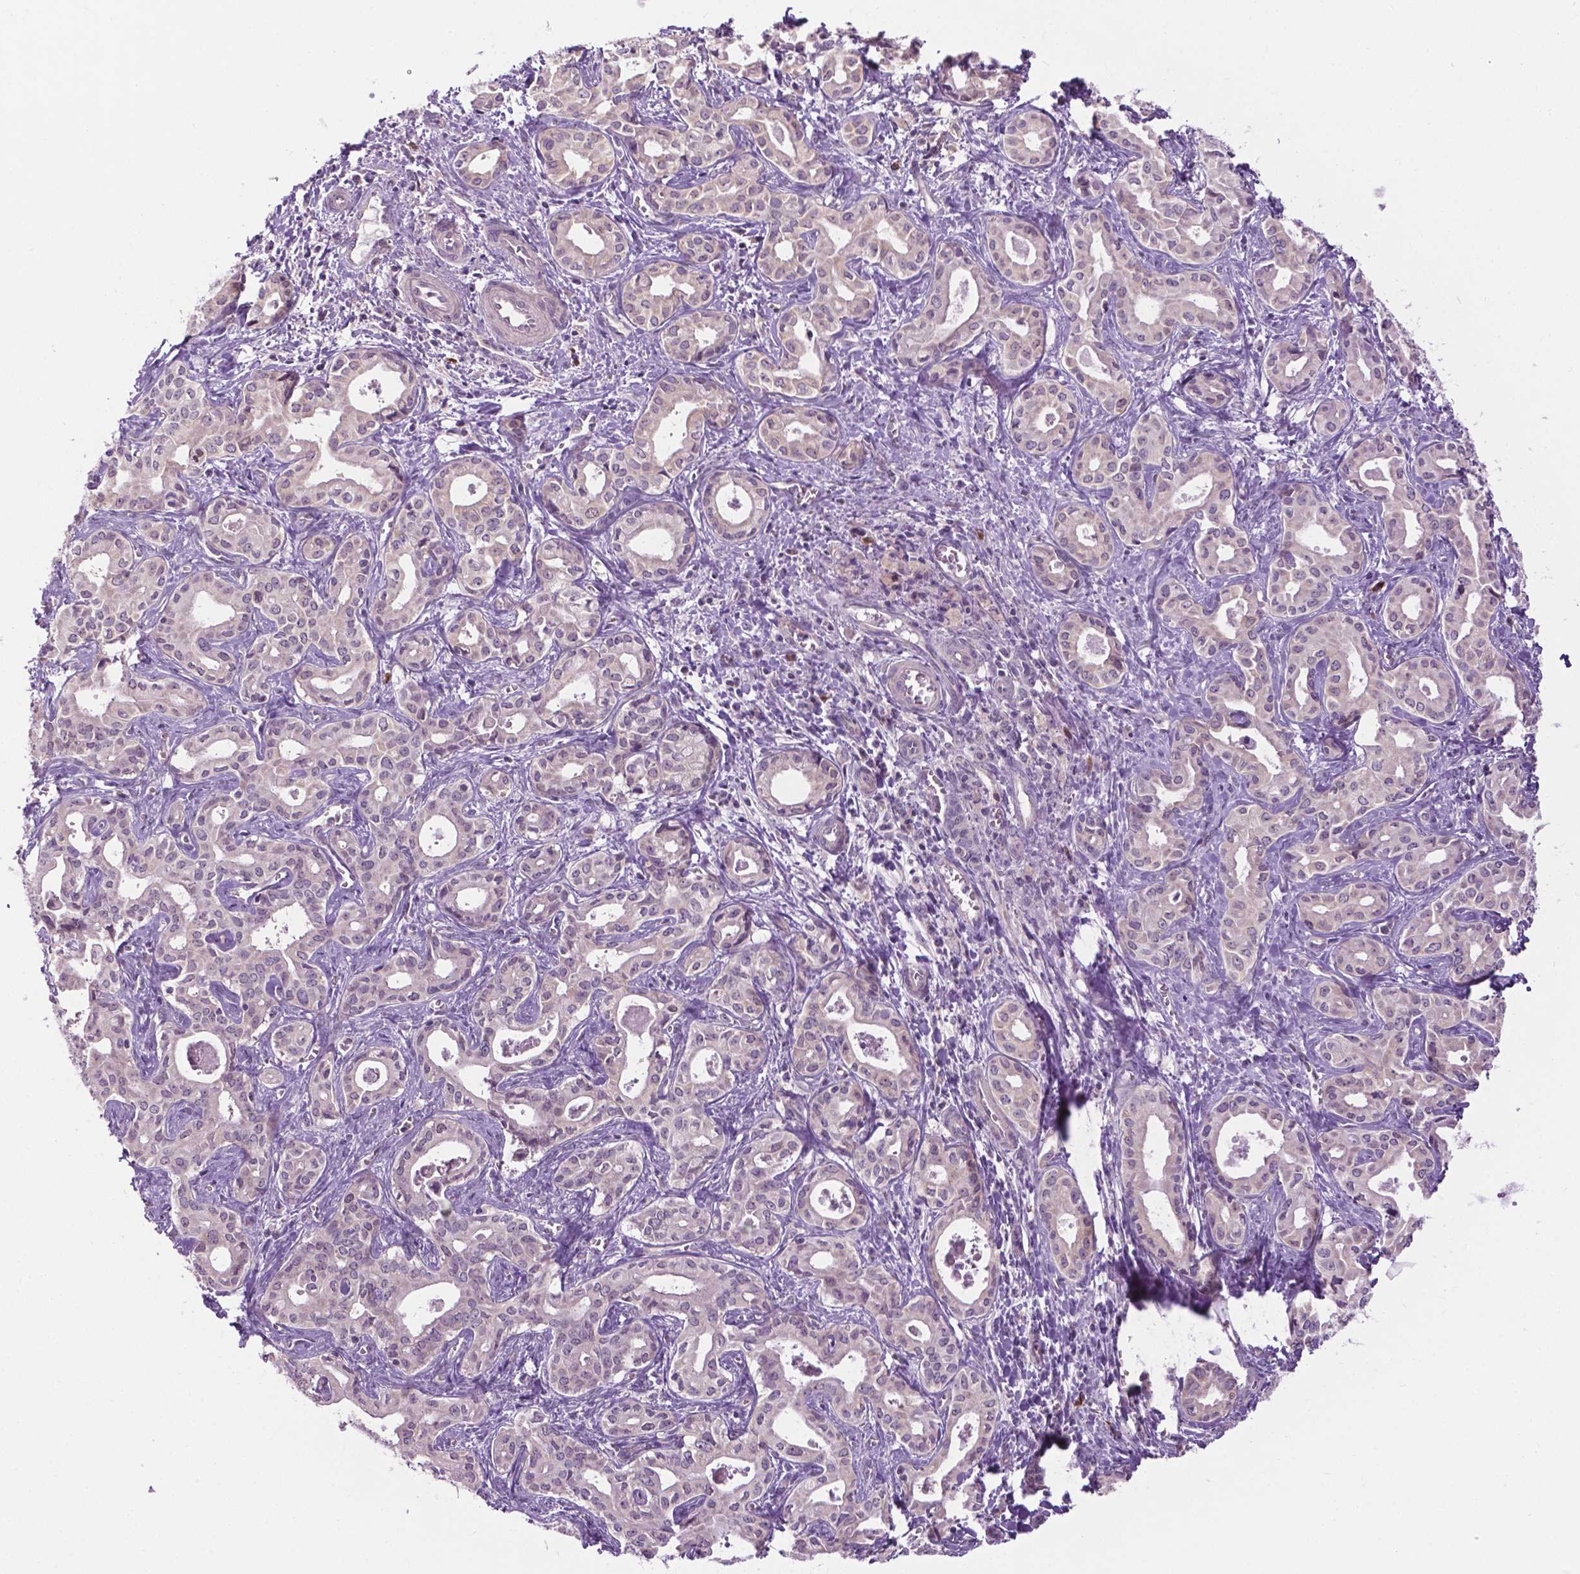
{"staining": {"intensity": "negative", "quantity": "none", "location": "none"}, "tissue": "liver cancer", "cell_type": "Tumor cells", "image_type": "cancer", "snomed": [{"axis": "morphology", "description": "Cholangiocarcinoma"}, {"axis": "topography", "description": "Liver"}], "caption": "Immunohistochemistry image of liver cholangiocarcinoma stained for a protein (brown), which shows no staining in tumor cells.", "gene": "DENND4A", "patient": {"sex": "female", "age": 65}}